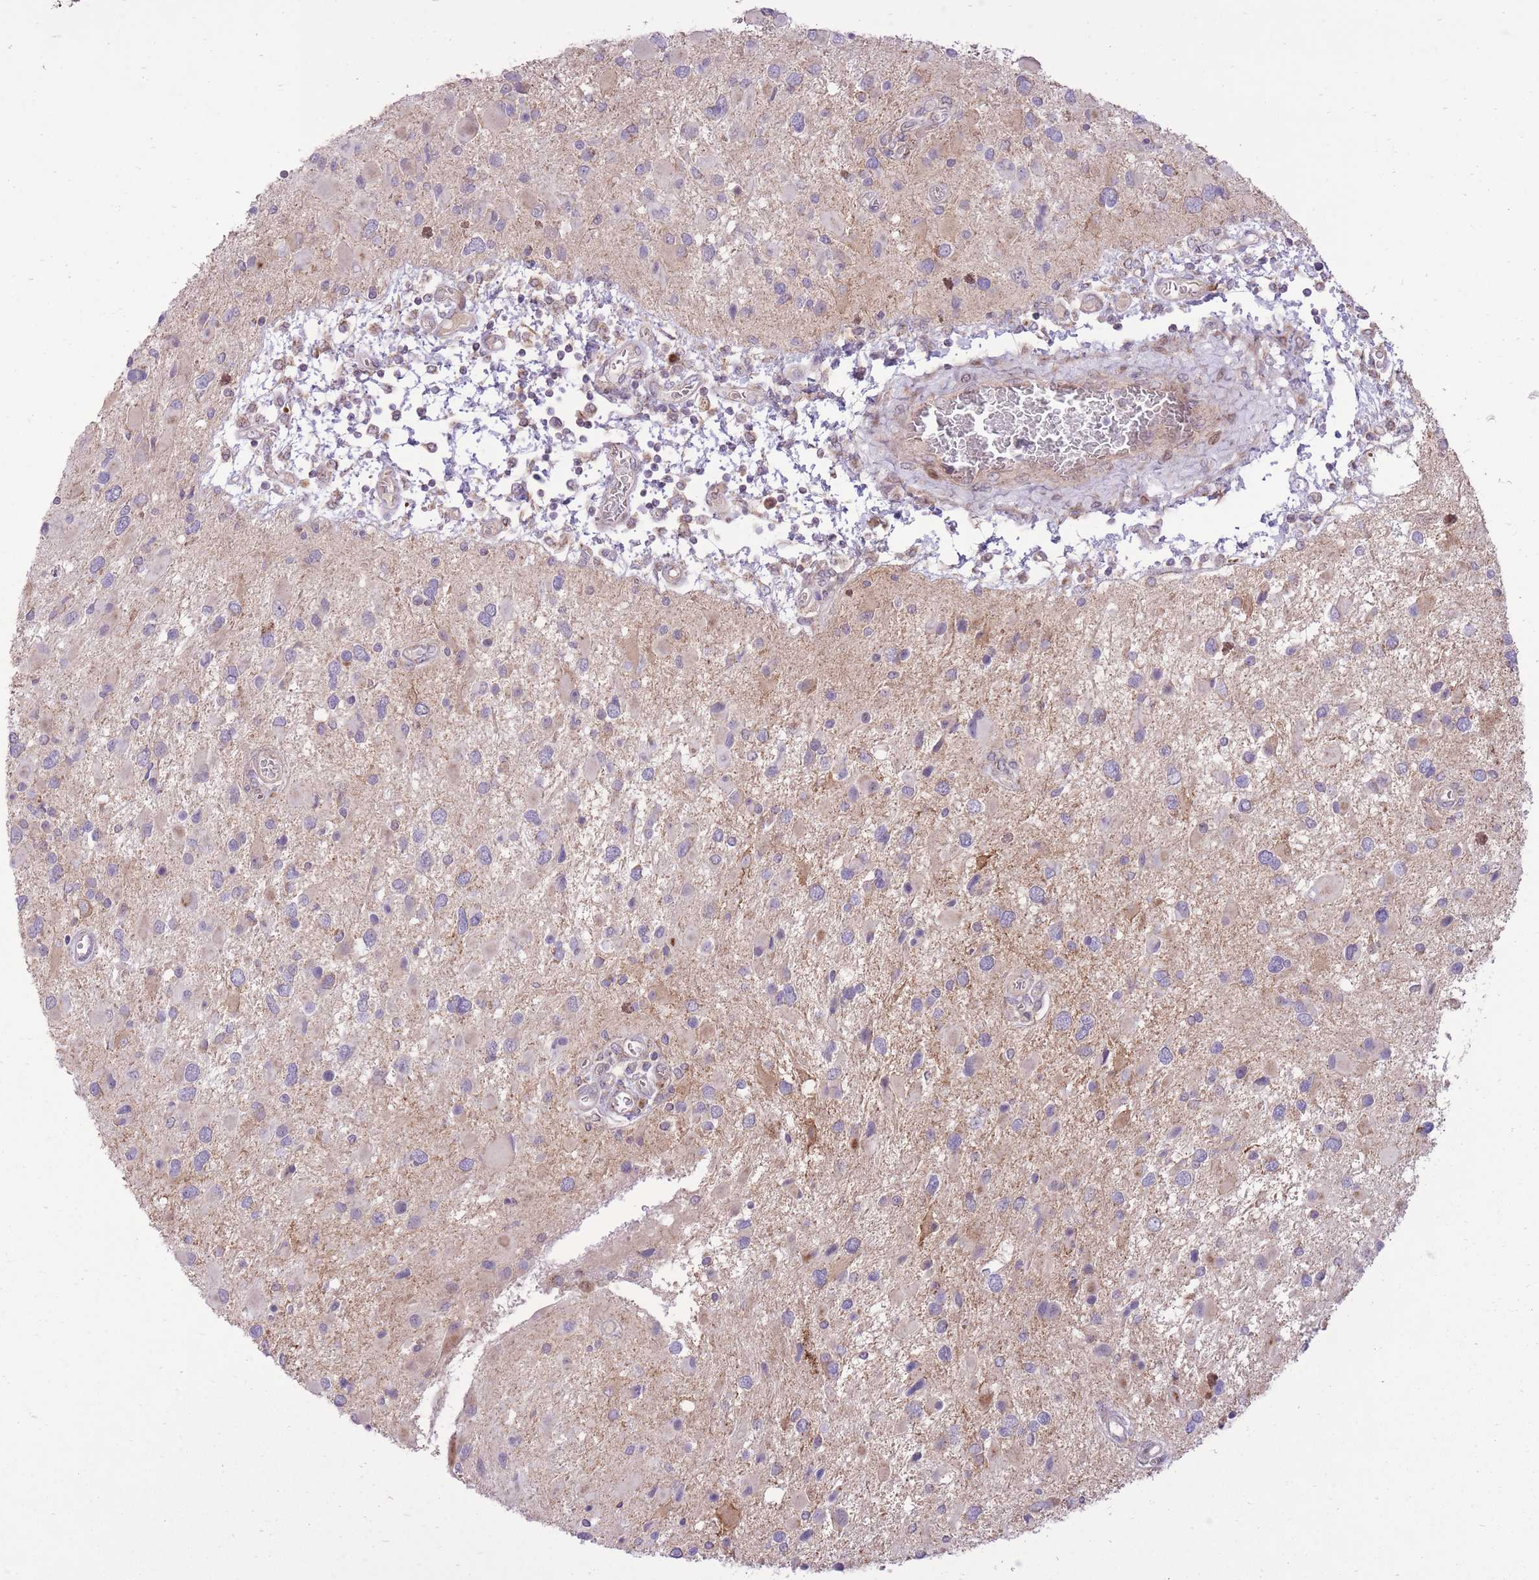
{"staining": {"intensity": "negative", "quantity": "none", "location": "none"}, "tissue": "glioma", "cell_type": "Tumor cells", "image_type": "cancer", "snomed": [{"axis": "morphology", "description": "Glioma, malignant, High grade"}, {"axis": "topography", "description": "Brain"}], "caption": "Photomicrograph shows no significant protein expression in tumor cells of high-grade glioma (malignant). The staining was performed using DAB (3,3'-diaminobenzidine) to visualize the protein expression in brown, while the nuclei were stained in blue with hematoxylin (Magnification: 20x).", "gene": "SLC4A4", "patient": {"sex": "male", "age": 53}}